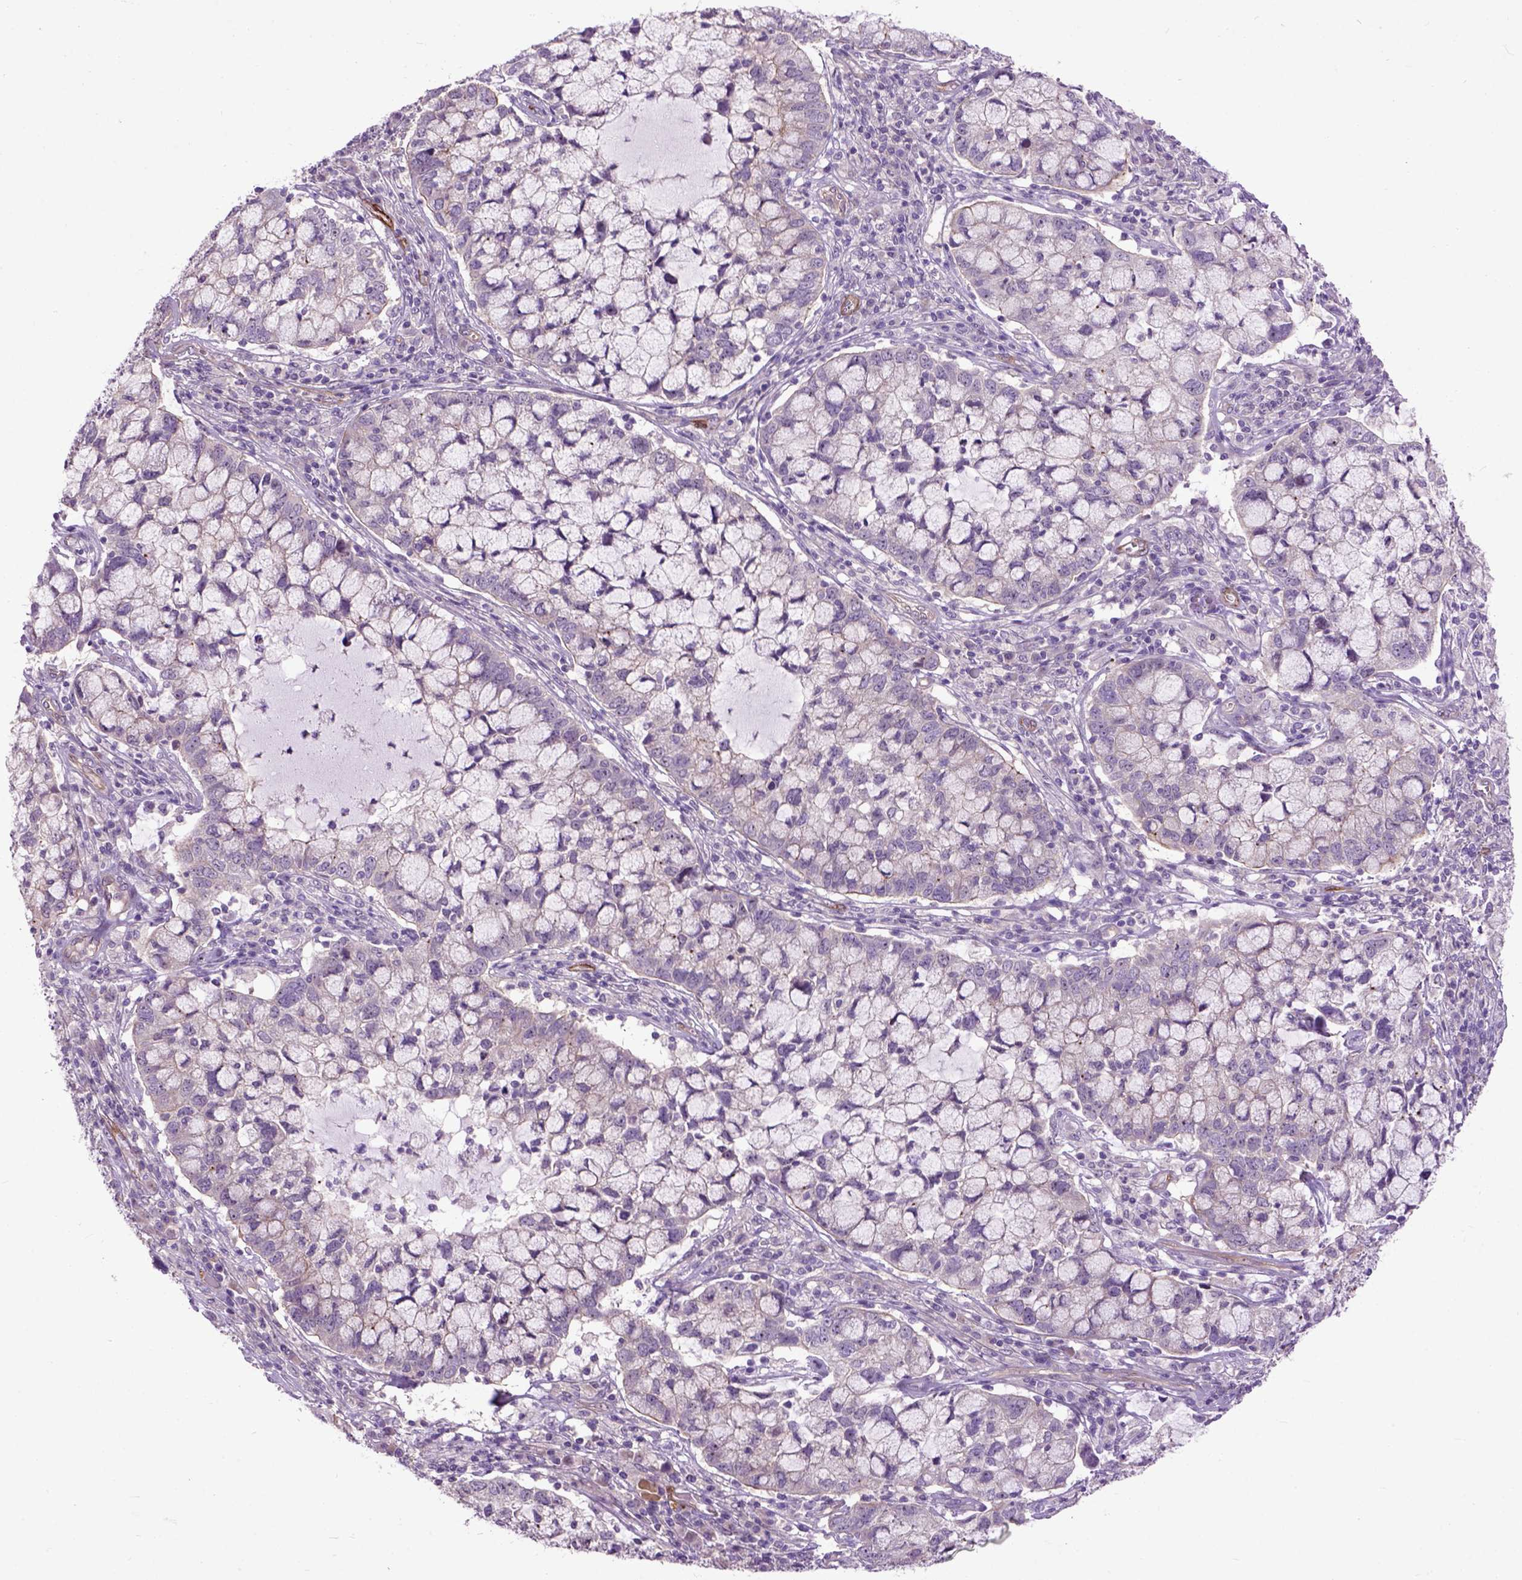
{"staining": {"intensity": "negative", "quantity": "none", "location": "none"}, "tissue": "cervical cancer", "cell_type": "Tumor cells", "image_type": "cancer", "snomed": [{"axis": "morphology", "description": "Adenocarcinoma, NOS"}, {"axis": "topography", "description": "Cervix"}], "caption": "DAB (3,3'-diaminobenzidine) immunohistochemical staining of adenocarcinoma (cervical) reveals no significant expression in tumor cells.", "gene": "MAPT", "patient": {"sex": "female", "age": 40}}